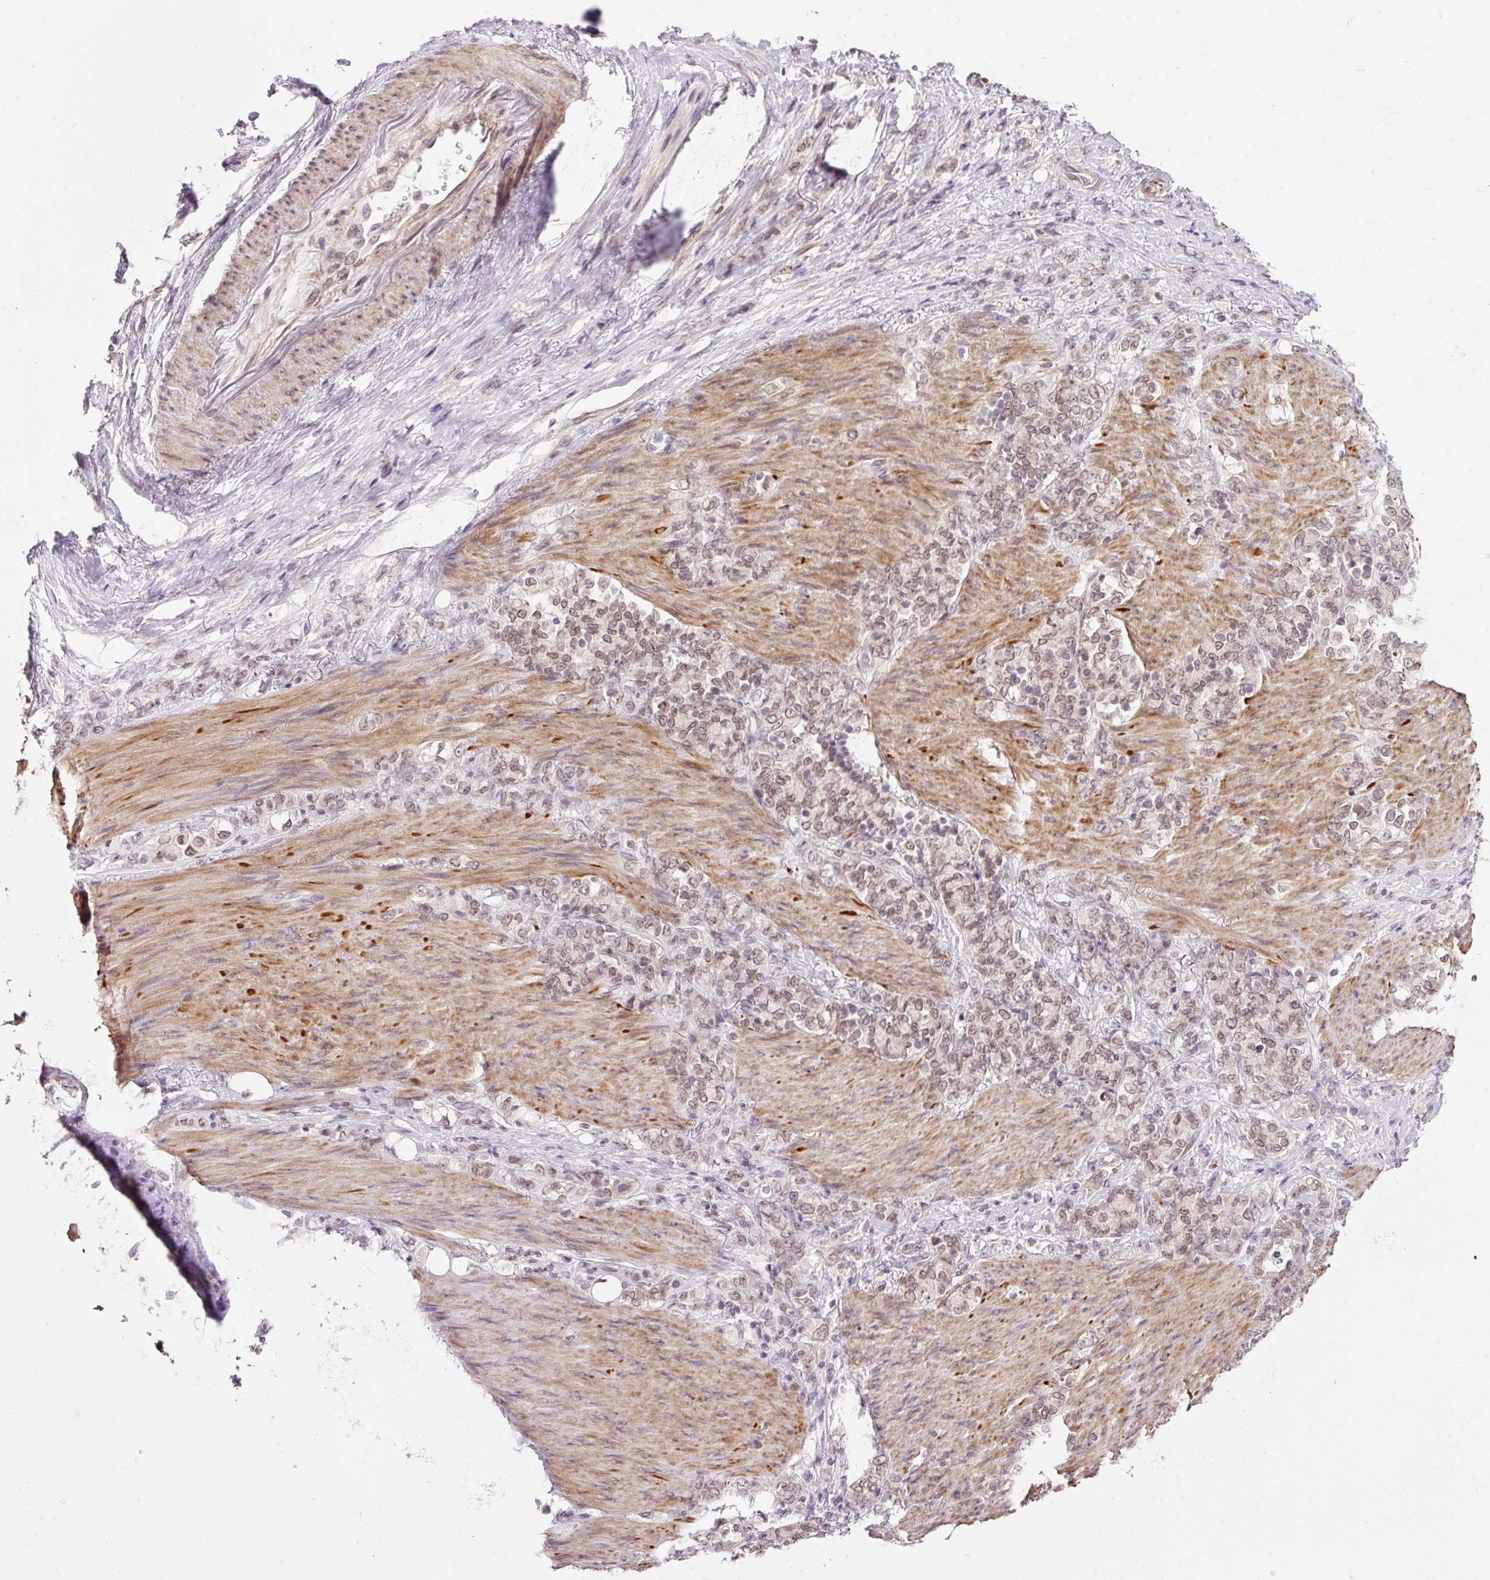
{"staining": {"intensity": "weak", "quantity": ">75%", "location": "cytoplasmic/membranous,nuclear"}, "tissue": "stomach cancer", "cell_type": "Tumor cells", "image_type": "cancer", "snomed": [{"axis": "morphology", "description": "Normal tissue, NOS"}, {"axis": "morphology", "description": "Adenocarcinoma, NOS"}, {"axis": "topography", "description": "Stomach"}], "caption": "Human stomach cancer (adenocarcinoma) stained with a protein marker reveals weak staining in tumor cells.", "gene": "ZNF610", "patient": {"sex": "female", "age": 79}}